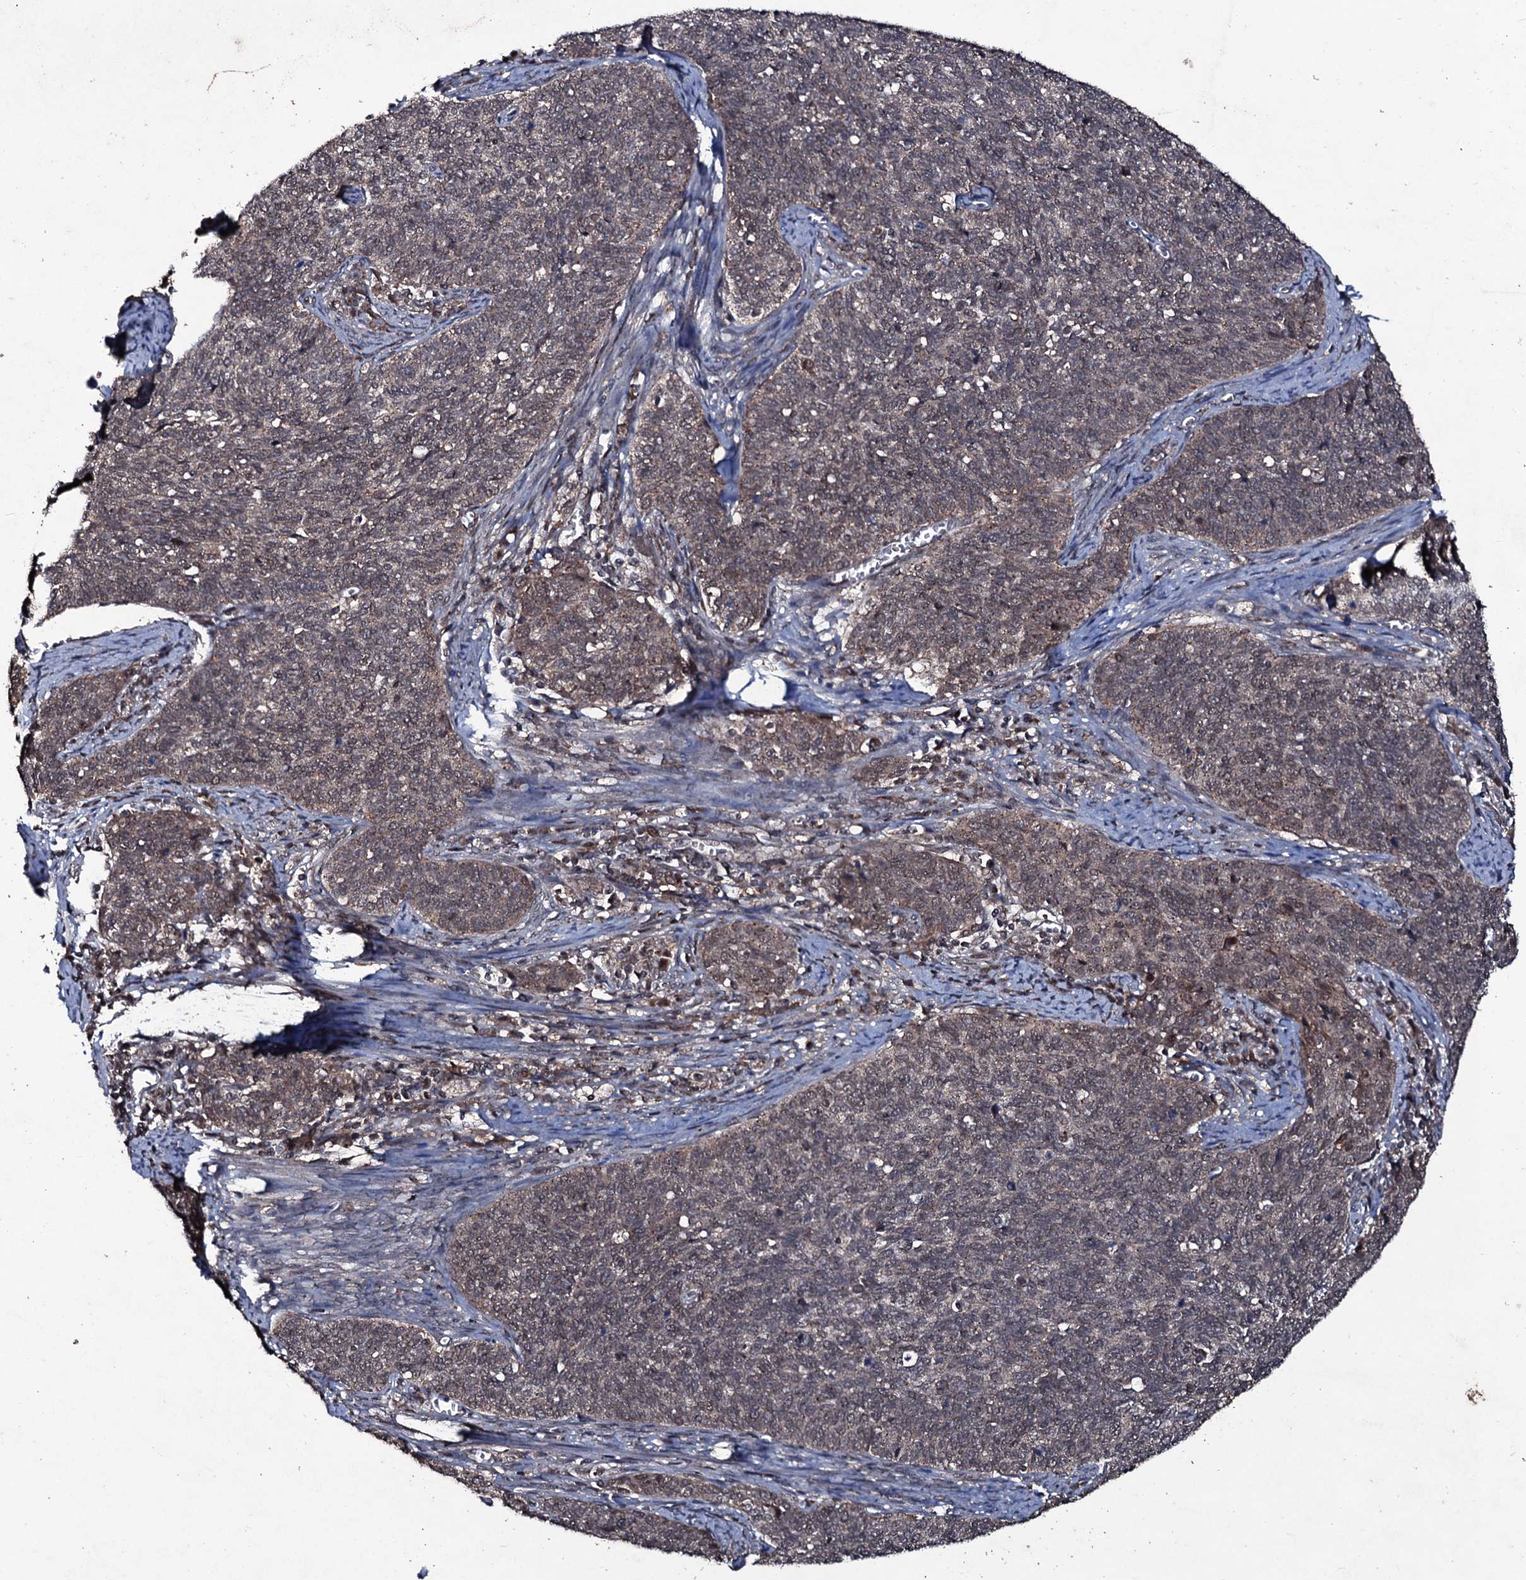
{"staining": {"intensity": "weak", "quantity": "<25%", "location": "cytoplasmic/membranous"}, "tissue": "cervical cancer", "cell_type": "Tumor cells", "image_type": "cancer", "snomed": [{"axis": "morphology", "description": "Squamous cell carcinoma, NOS"}, {"axis": "topography", "description": "Cervix"}], "caption": "Immunohistochemical staining of cervical cancer exhibits no significant positivity in tumor cells.", "gene": "MRPS31", "patient": {"sex": "female", "age": 39}}